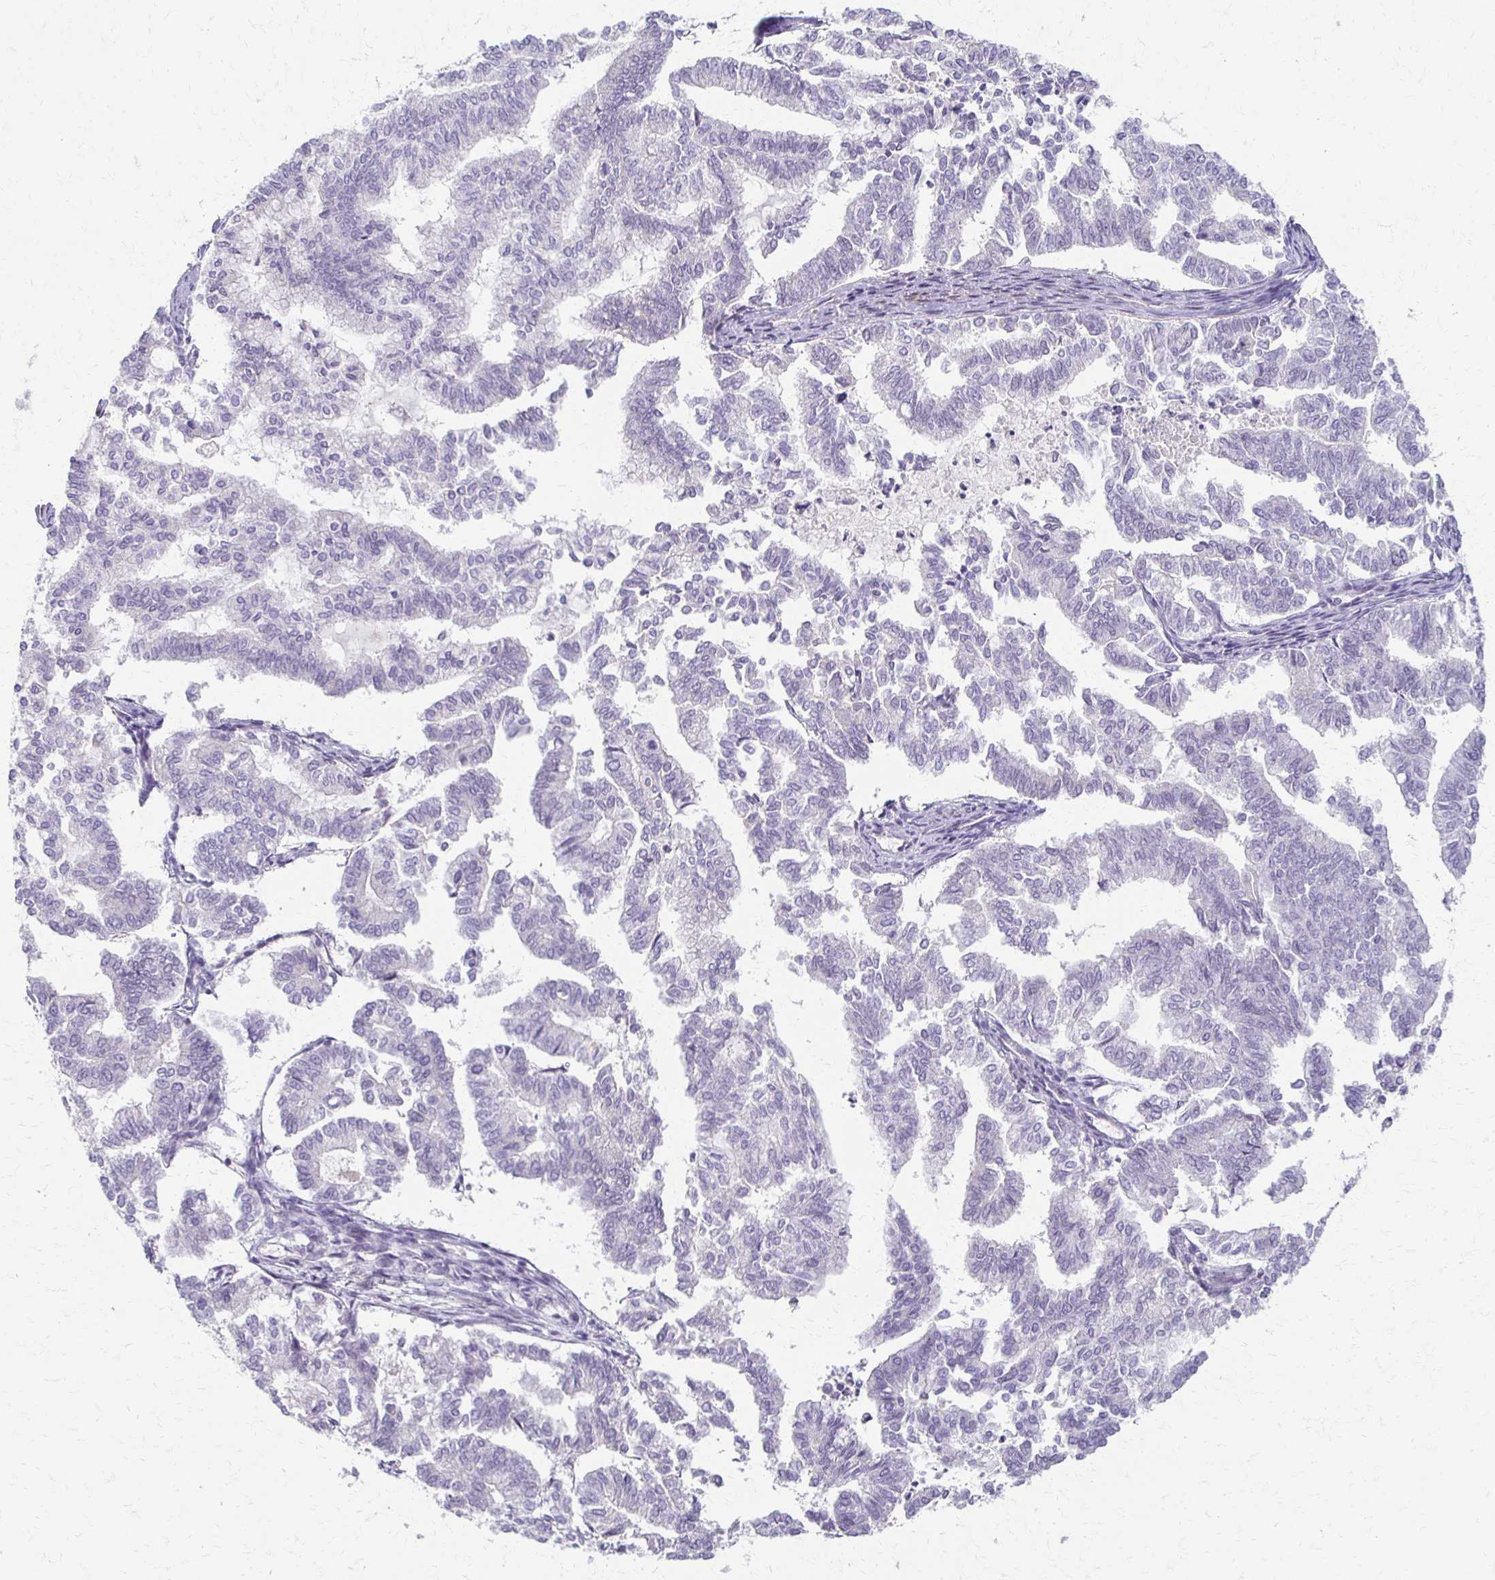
{"staining": {"intensity": "negative", "quantity": "none", "location": "none"}, "tissue": "endometrial cancer", "cell_type": "Tumor cells", "image_type": "cancer", "snomed": [{"axis": "morphology", "description": "Adenocarcinoma, NOS"}, {"axis": "topography", "description": "Endometrium"}], "caption": "DAB (3,3'-diaminobenzidine) immunohistochemical staining of human adenocarcinoma (endometrial) demonstrates no significant positivity in tumor cells.", "gene": "FOXO4", "patient": {"sex": "female", "age": 79}}